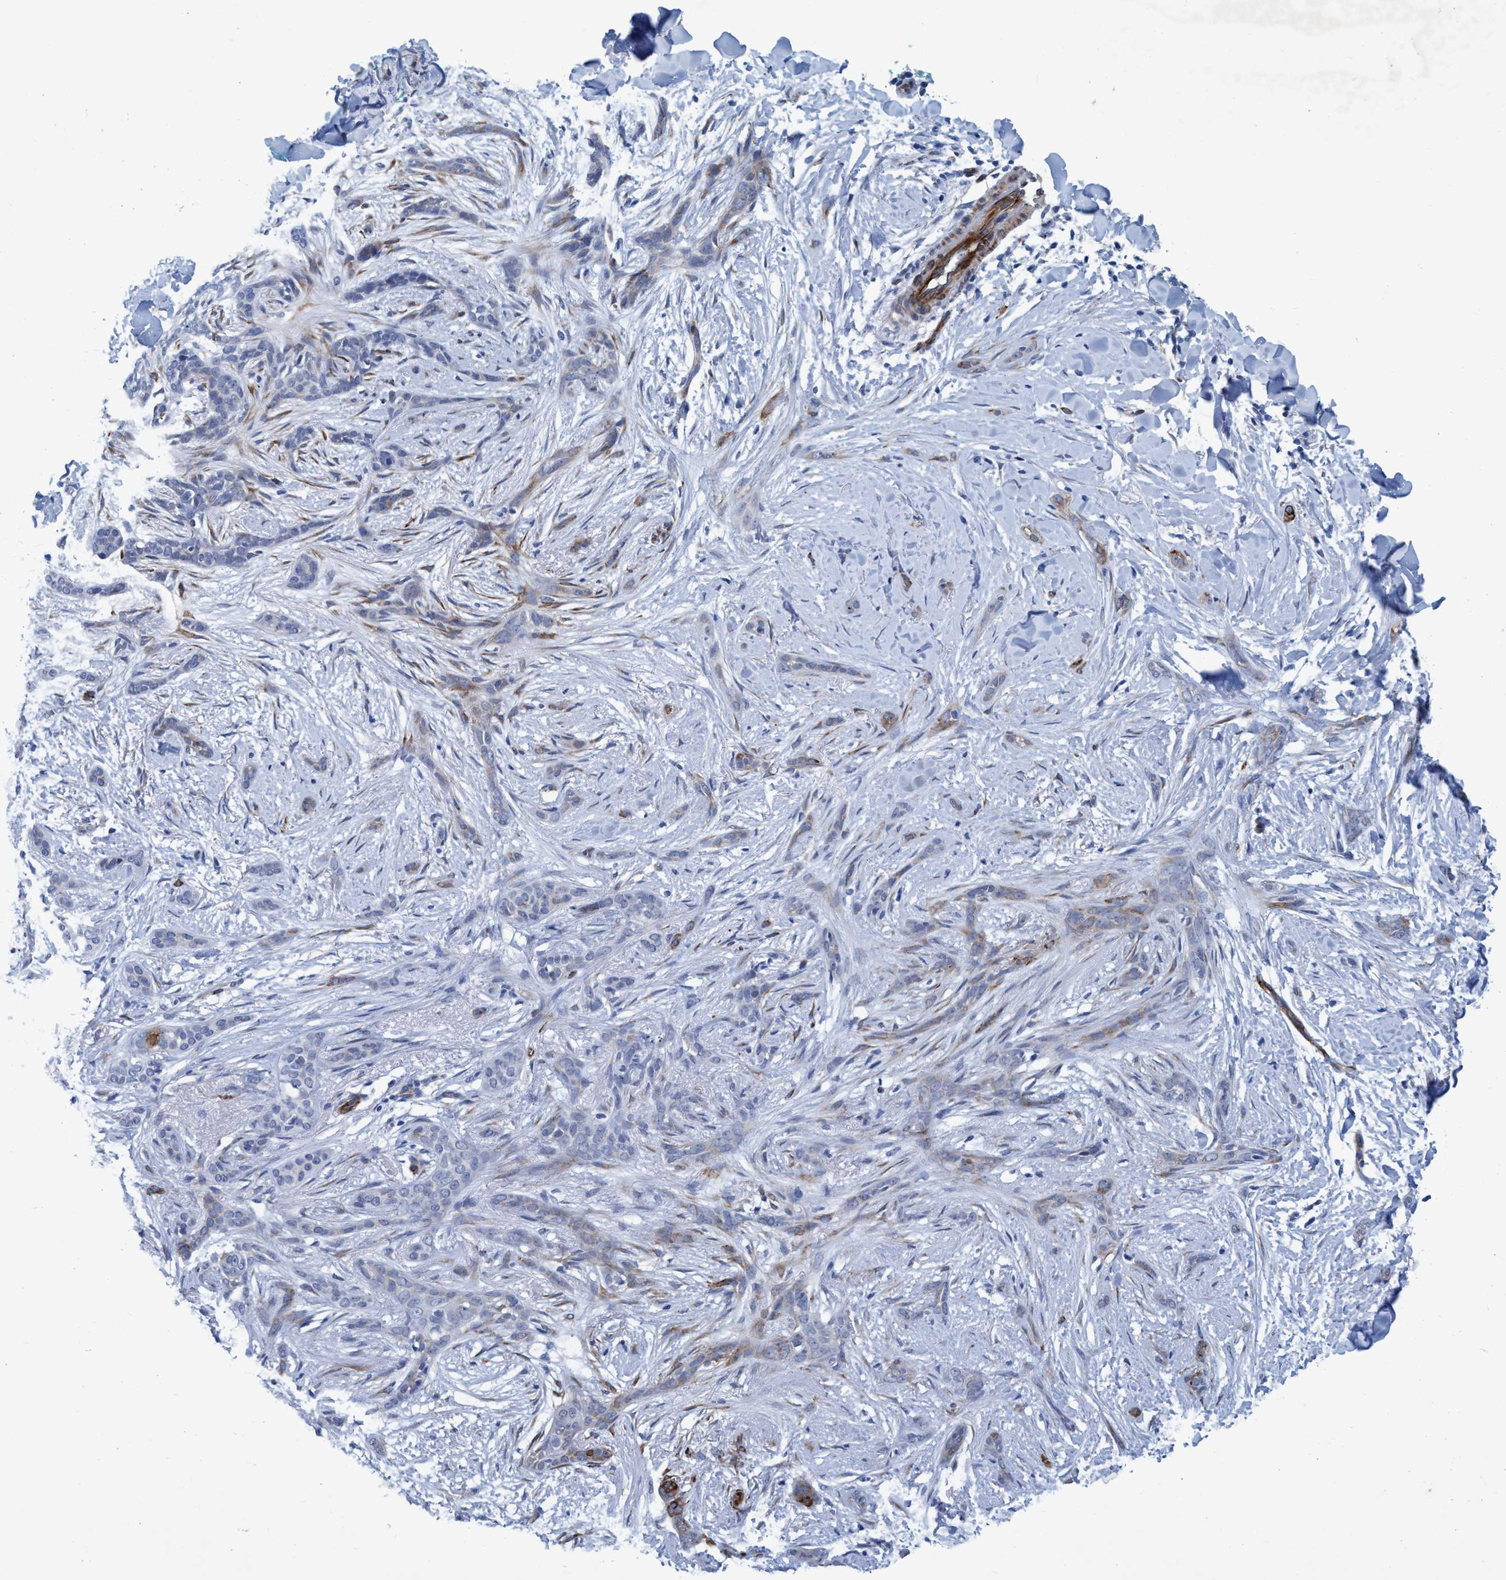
{"staining": {"intensity": "weak", "quantity": "<25%", "location": "cytoplasmic/membranous"}, "tissue": "skin cancer", "cell_type": "Tumor cells", "image_type": "cancer", "snomed": [{"axis": "morphology", "description": "Basal cell carcinoma"}, {"axis": "morphology", "description": "Adnexal tumor, benign"}, {"axis": "topography", "description": "Skin"}], "caption": "Skin cancer was stained to show a protein in brown. There is no significant expression in tumor cells. Nuclei are stained in blue.", "gene": "SLC43A2", "patient": {"sex": "female", "age": 42}}